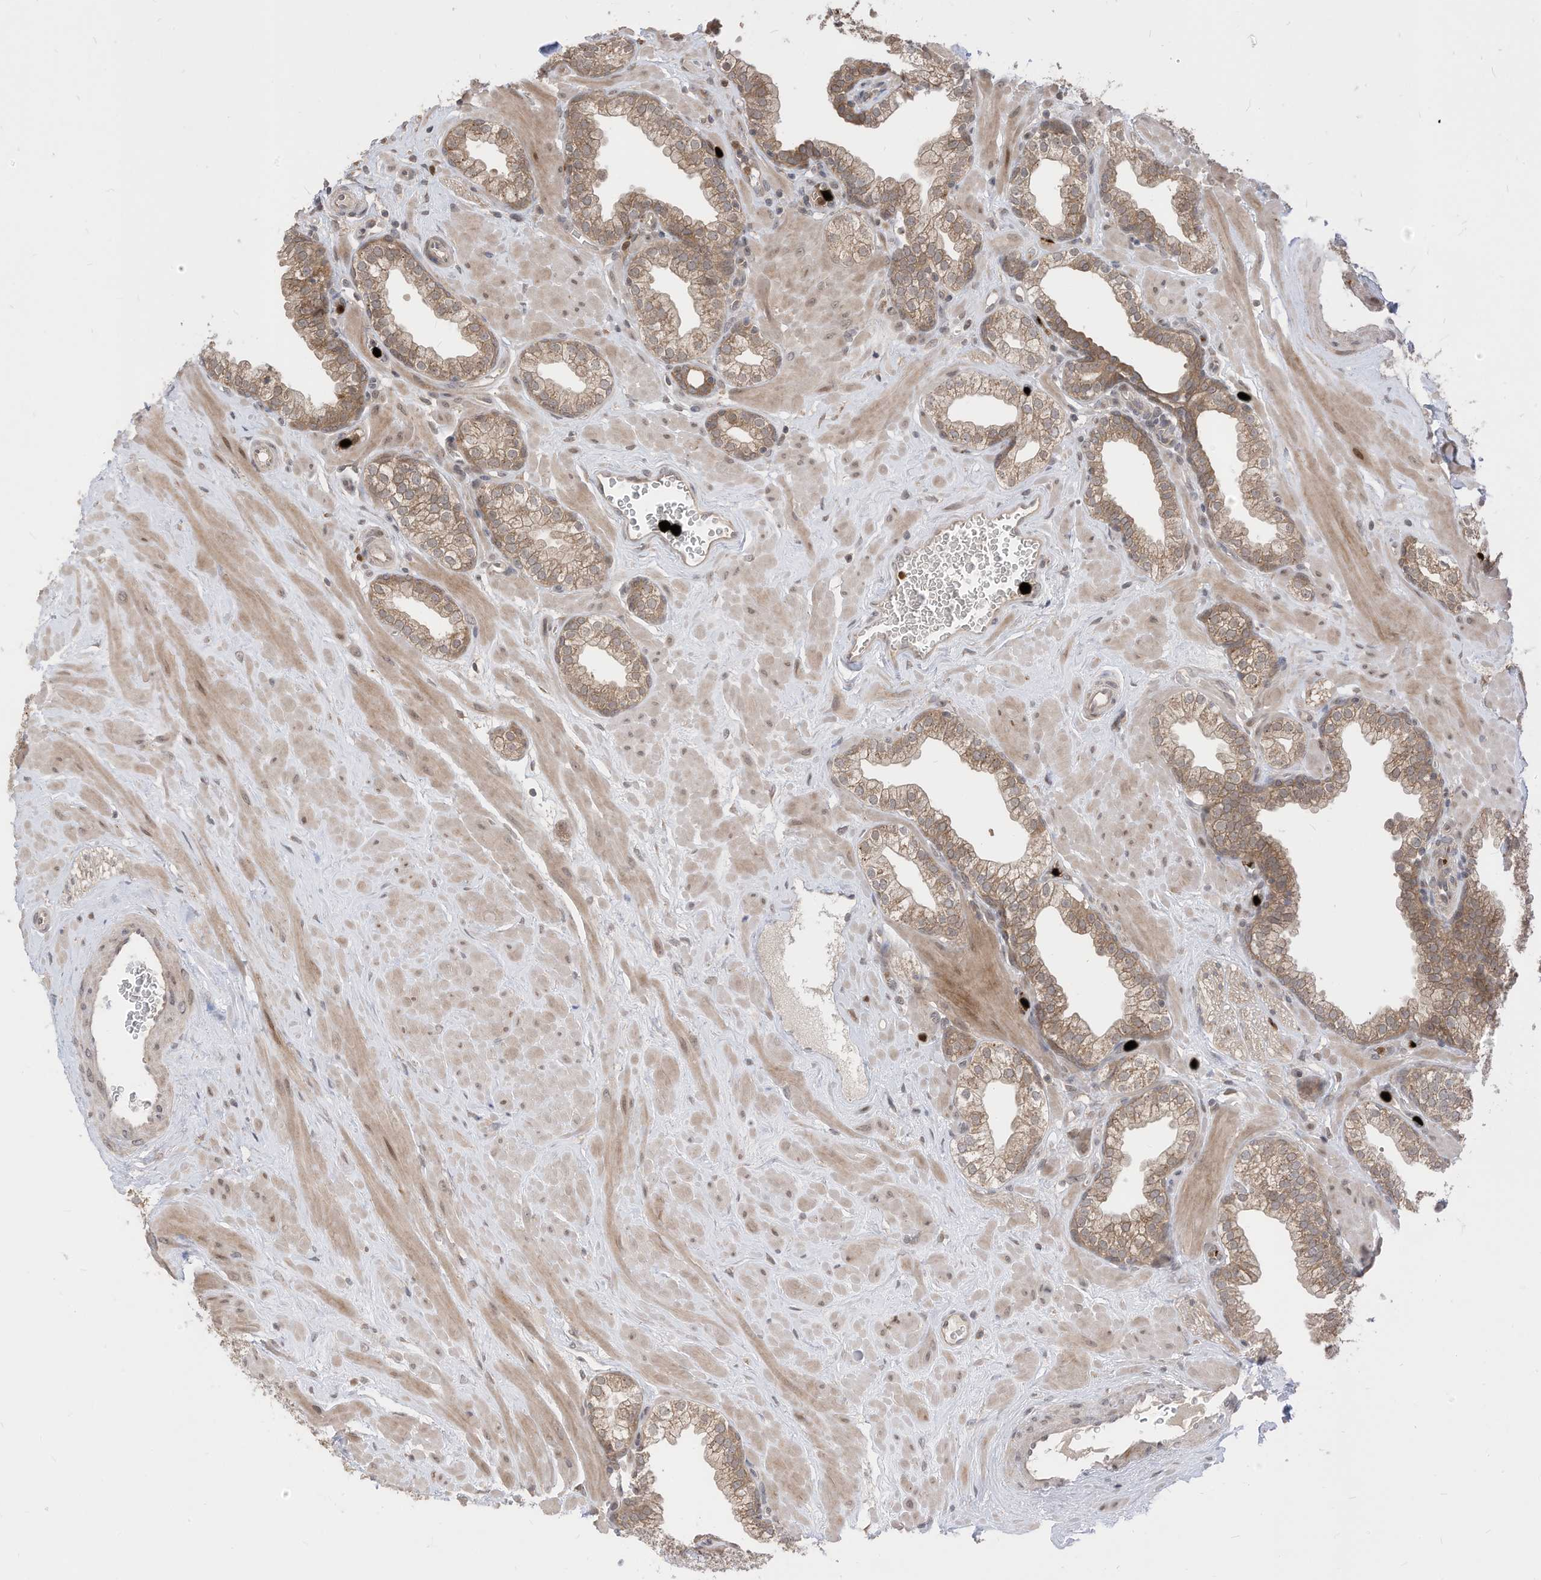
{"staining": {"intensity": "moderate", "quantity": "25%-75%", "location": "cytoplasmic/membranous"}, "tissue": "prostate", "cell_type": "Glandular cells", "image_type": "normal", "snomed": [{"axis": "morphology", "description": "Normal tissue, NOS"}, {"axis": "morphology", "description": "Urothelial carcinoma, Low grade"}, {"axis": "topography", "description": "Urinary bladder"}, {"axis": "topography", "description": "Prostate"}], "caption": "An image of prostate stained for a protein shows moderate cytoplasmic/membranous brown staining in glandular cells. Using DAB (brown) and hematoxylin (blue) stains, captured at high magnification using brightfield microscopy.", "gene": "CNKSR1", "patient": {"sex": "male", "age": 60}}